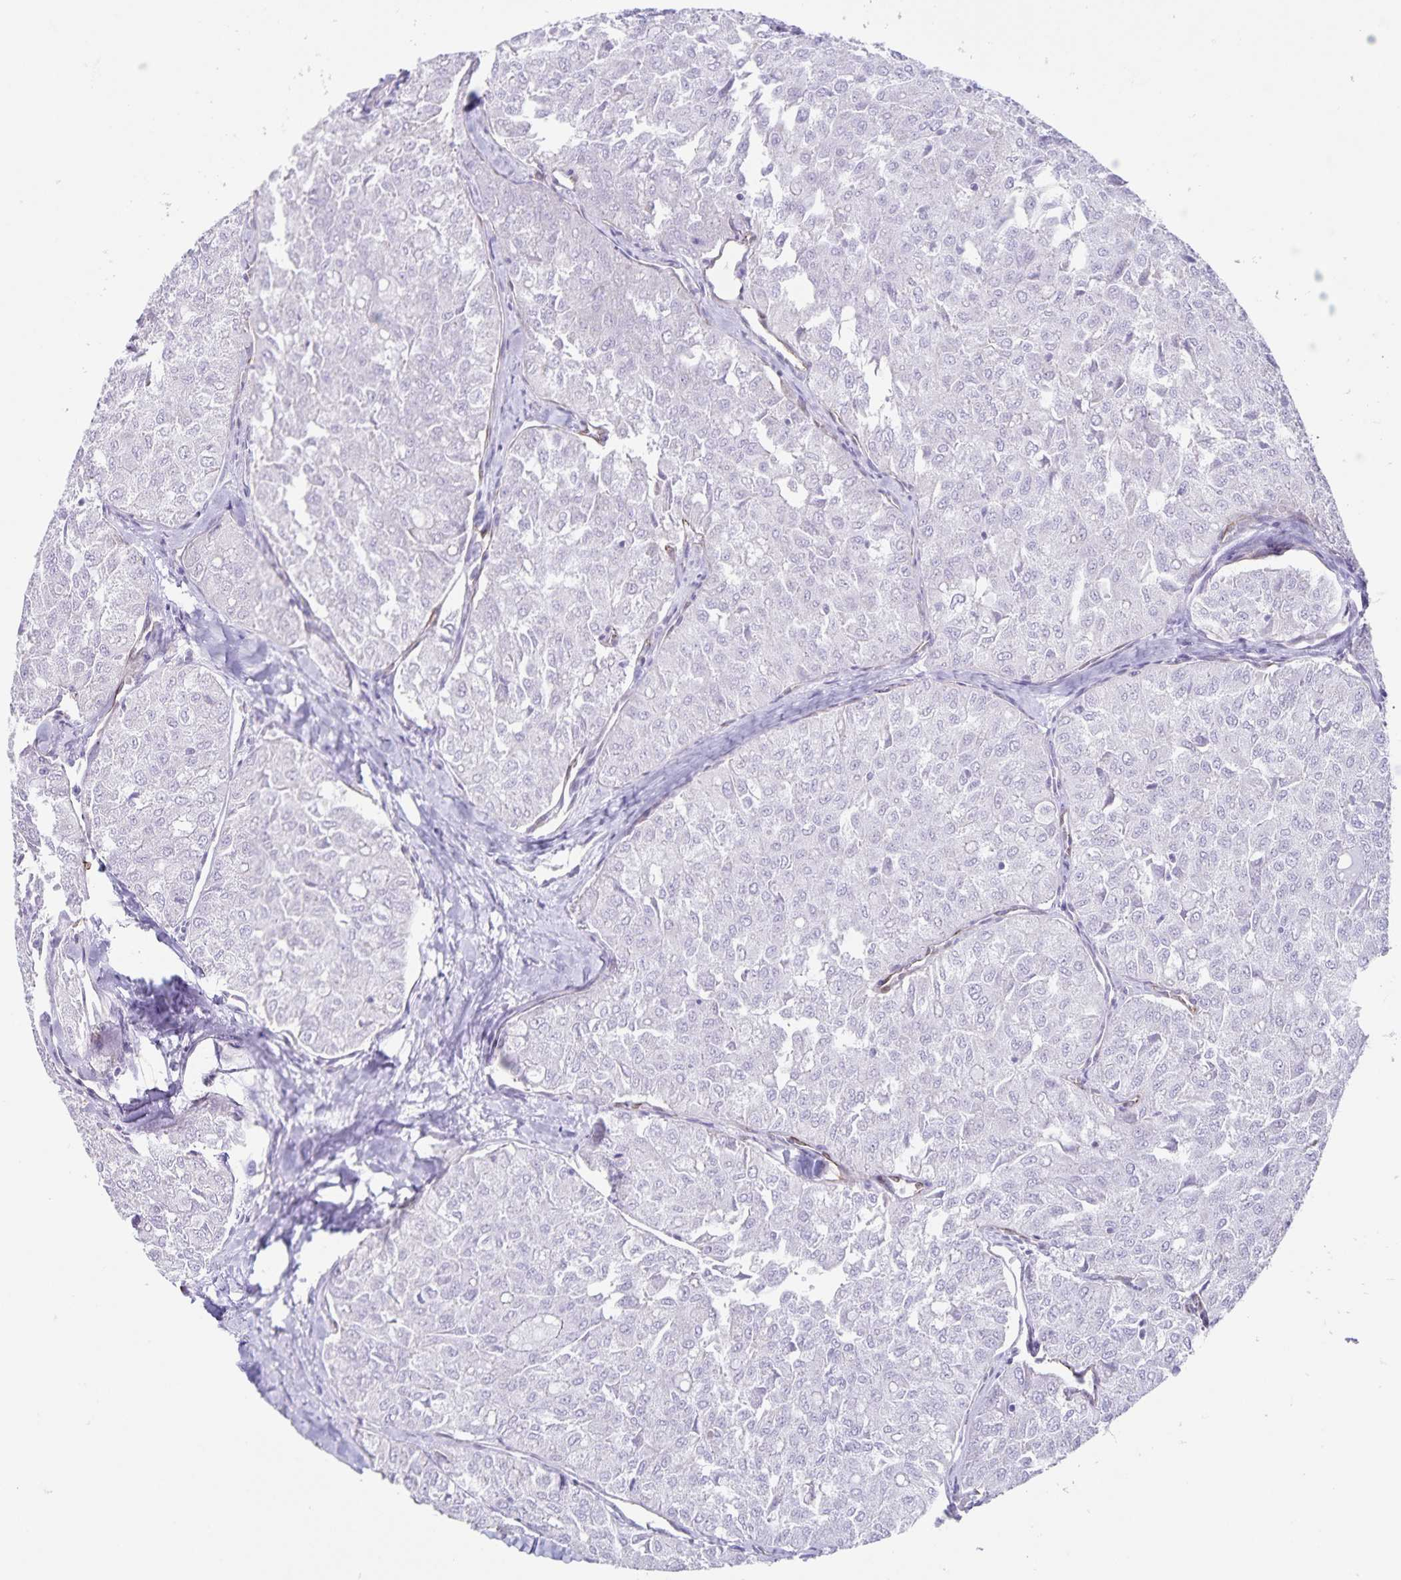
{"staining": {"intensity": "negative", "quantity": "none", "location": "none"}, "tissue": "thyroid cancer", "cell_type": "Tumor cells", "image_type": "cancer", "snomed": [{"axis": "morphology", "description": "Follicular adenoma carcinoma, NOS"}, {"axis": "topography", "description": "Thyroid gland"}], "caption": "The micrograph shows no significant staining in tumor cells of thyroid cancer.", "gene": "SYNM", "patient": {"sex": "male", "age": 75}}